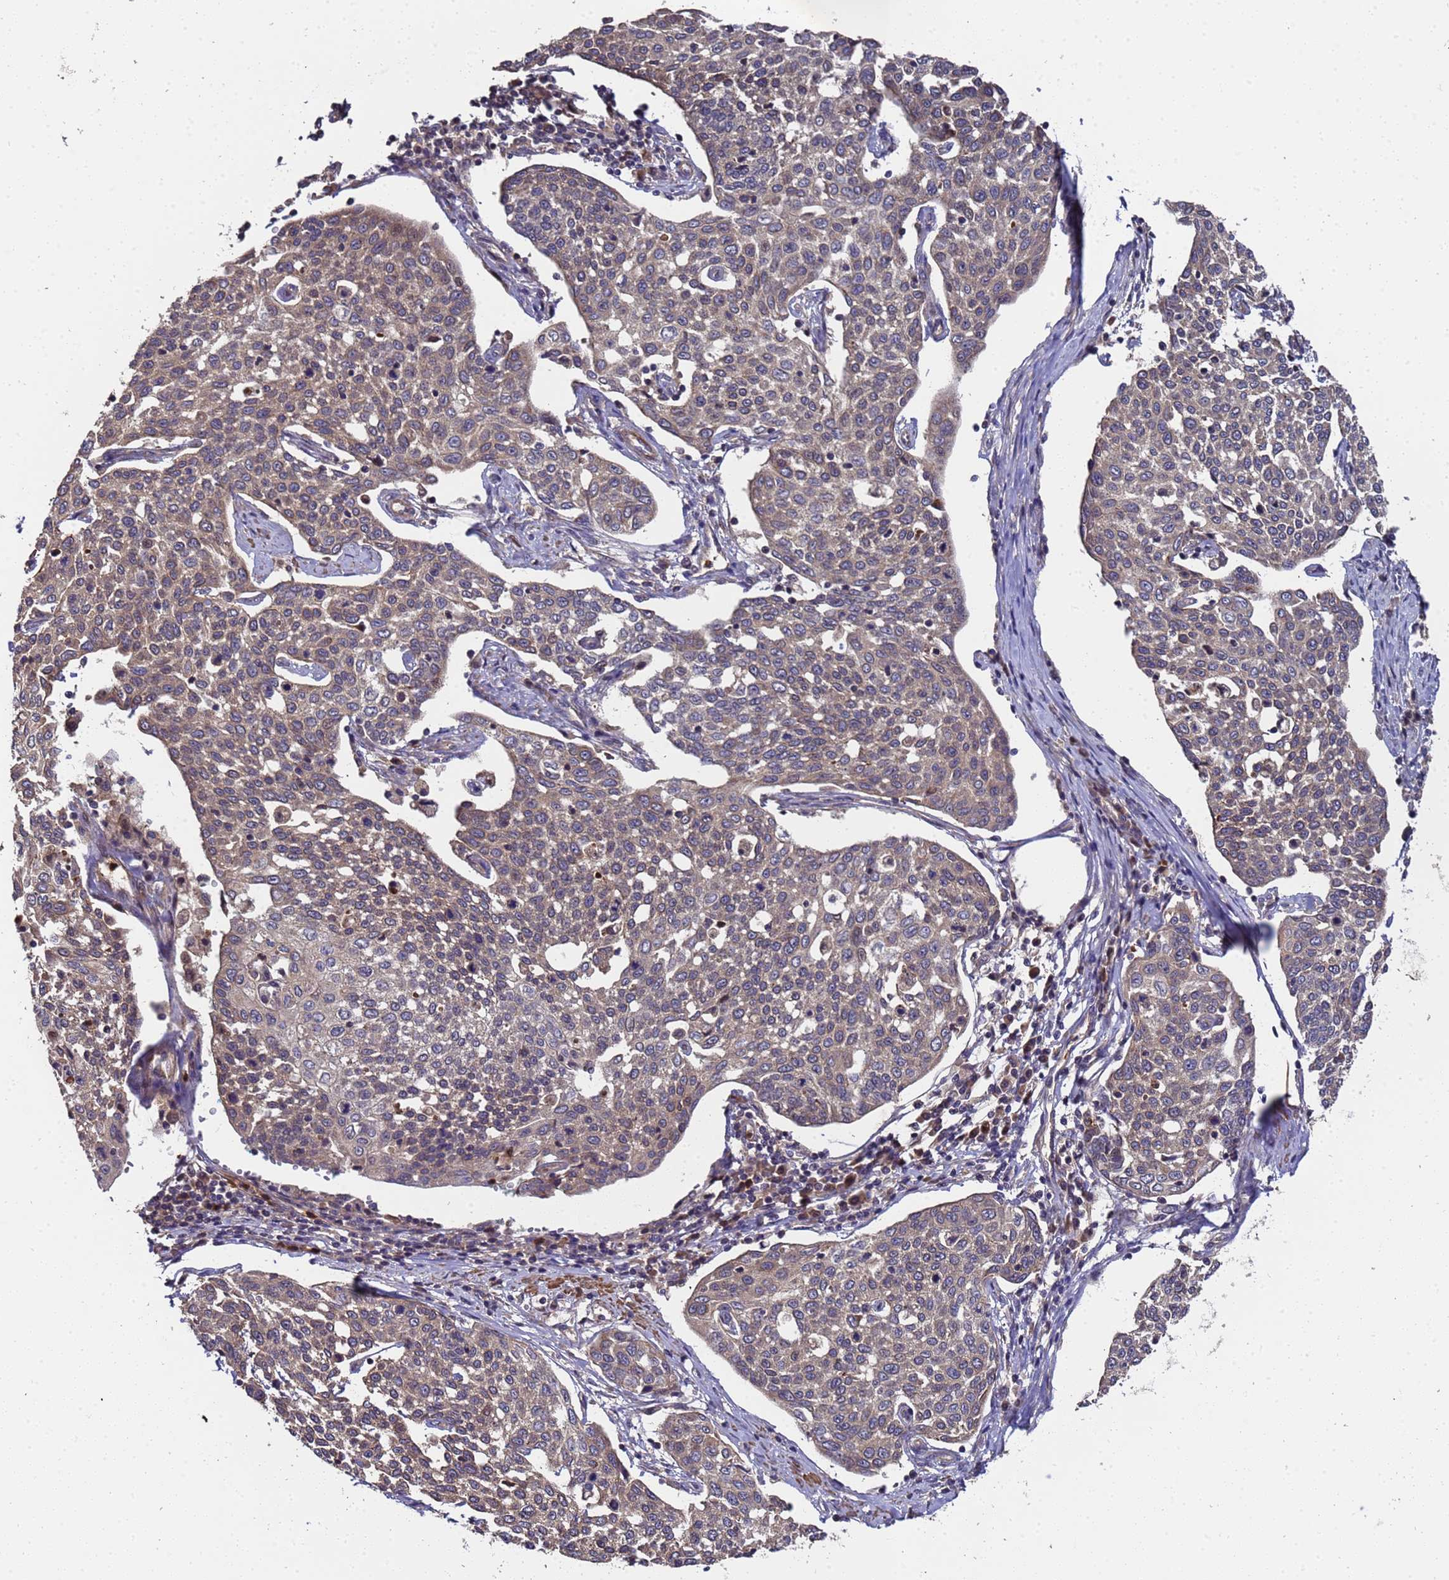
{"staining": {"intensity": "moderate", "quantity": "25%-75%", "location": "cytoplasmic/membranous"}, "tissue": "cervical cancer", "cell_type": "Tumor cells", "image_type": "cancer", "snomed": [{"axis": "morphology", "description": "Squamous cell carcinoma, NOS"}, {"axis": "topography", "description": "Cervix"}], "caption": "Squamous cell carcinoma (cervical) stained with immunohistochemistry shows moderate cytoplasmic/membranous positivity in approximately 25%-75% of tumor cells. (brown staining indicates protein expression, while blue staining denotes nuclei).", "gene": "GSTCD", "patient": {"sex": "female", "age": 34}}